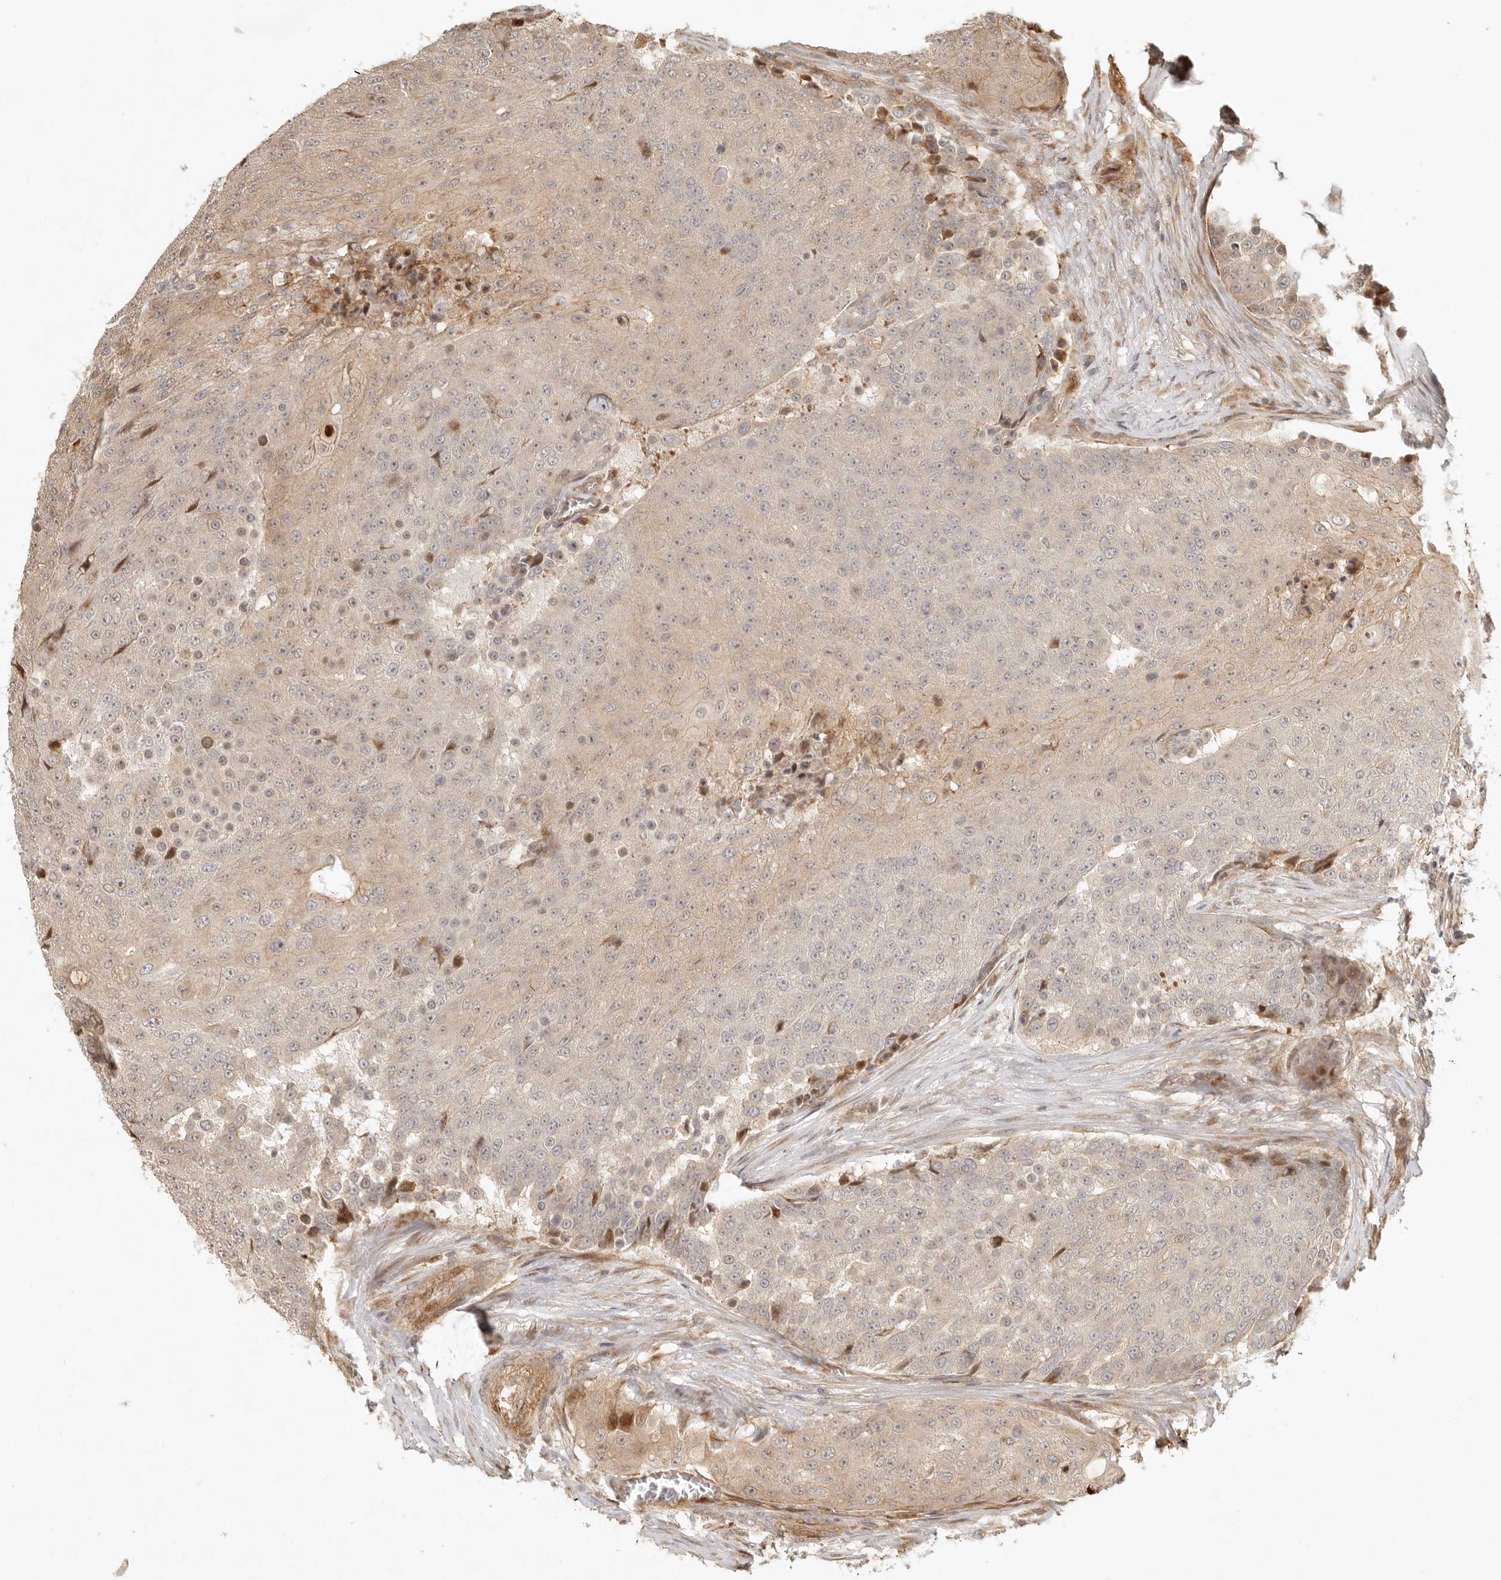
{"staining": {"intensity": "moderate", "quantity": "<25%", "location": "cytoplasmic/membranous"}, "tissue": "urothelial cancer", "cell_type": "Tumor cells", "image_type": "cancer", "snomed": [{"axis": "morphology", "description": "Urothelial carcinoma, High grade"}, {"axis": "topography", "description": "Urinary bladder"}], "caption": "An immunohistochemistry photomicrograph of neoplastic tissue is shown. Protein staining in brown highlights moderate cytoplasmic/membranous positivity in urothelial cancer within tumor cells.", "gene": "KLHL38", "patient": {"sex": "female", "age": 63}}